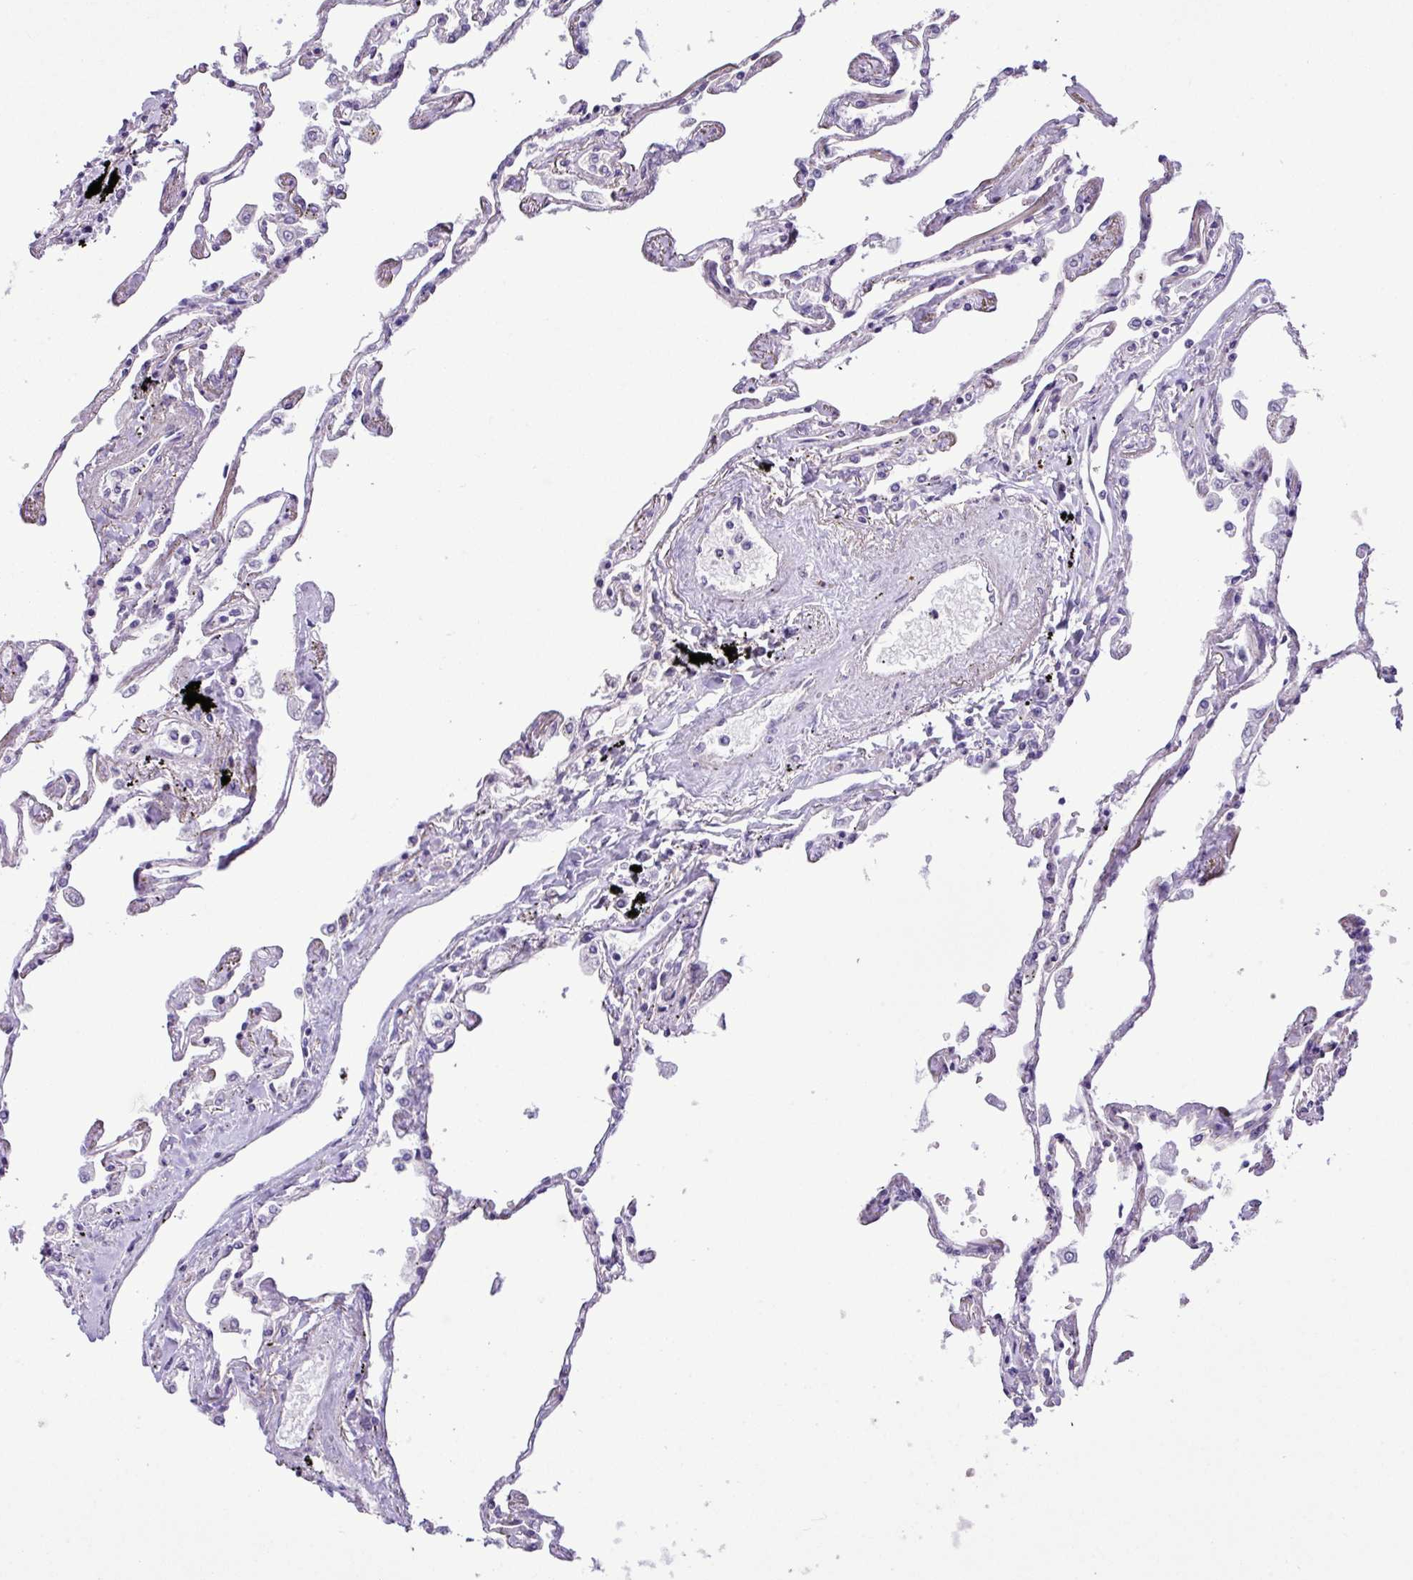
{"staining": {"intensity": "weak", "quantity": "25%-75%", "location": "cytoplasmic/membranous"}, "tissue": "lung", "cell_type": "Alveolar cells", "image_type": "normal", "snomed": [{"axis": "morphology", "description": "Normal tissue, NOS"}, {"axis": "topography", "description": "Lung"}], "caption": "A brown stain highlights weak cytoplasmic/membranous positivity of a protein in alveolar cells of benign lung.", "gene": "YLPM1", "patient": {"sex": "female", "age": 67}}